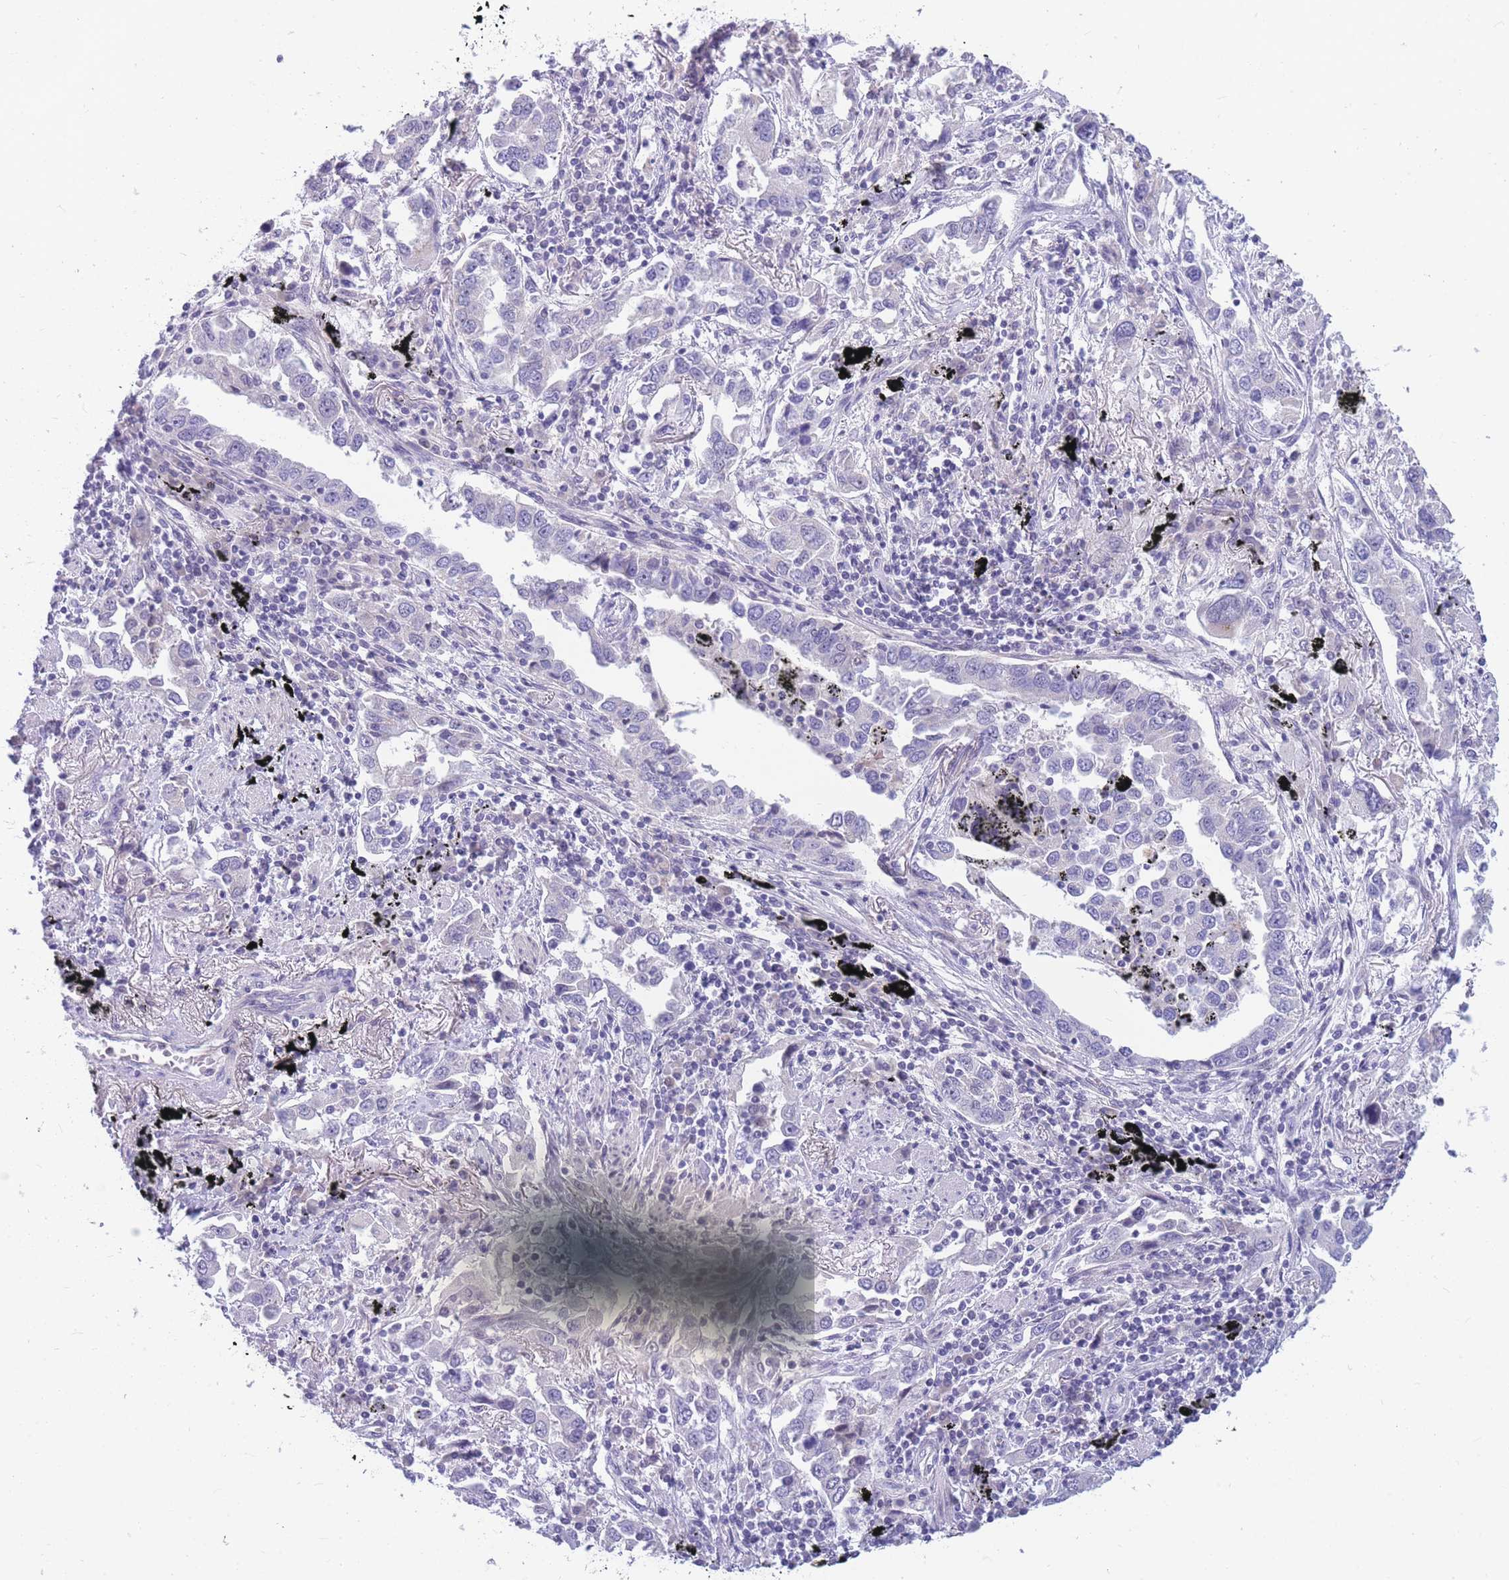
{"staining": {"intensity": "negative", "quantity": "none", "location": "none"}, "tissue": "lung cancer", "cell_type": "Tumor cells", "image_type": "cancer", "snomed": [{"axis": "morphology", "description": "Adenocarcinoma, NOS"}, {"axis": "topography", "description": "Lung"}], "caption": "Immunohistochemical staining of human adenocarcinoma (lung) shows no significant expression in tumor cells. The staining was performed using DAB to visualize the protein expression in brown, while the nuclei were stained in blue with hematoxylin (Magnification: 20x).", "gene": "DDX49", "patient": {"sex": "male", "age": 67}}